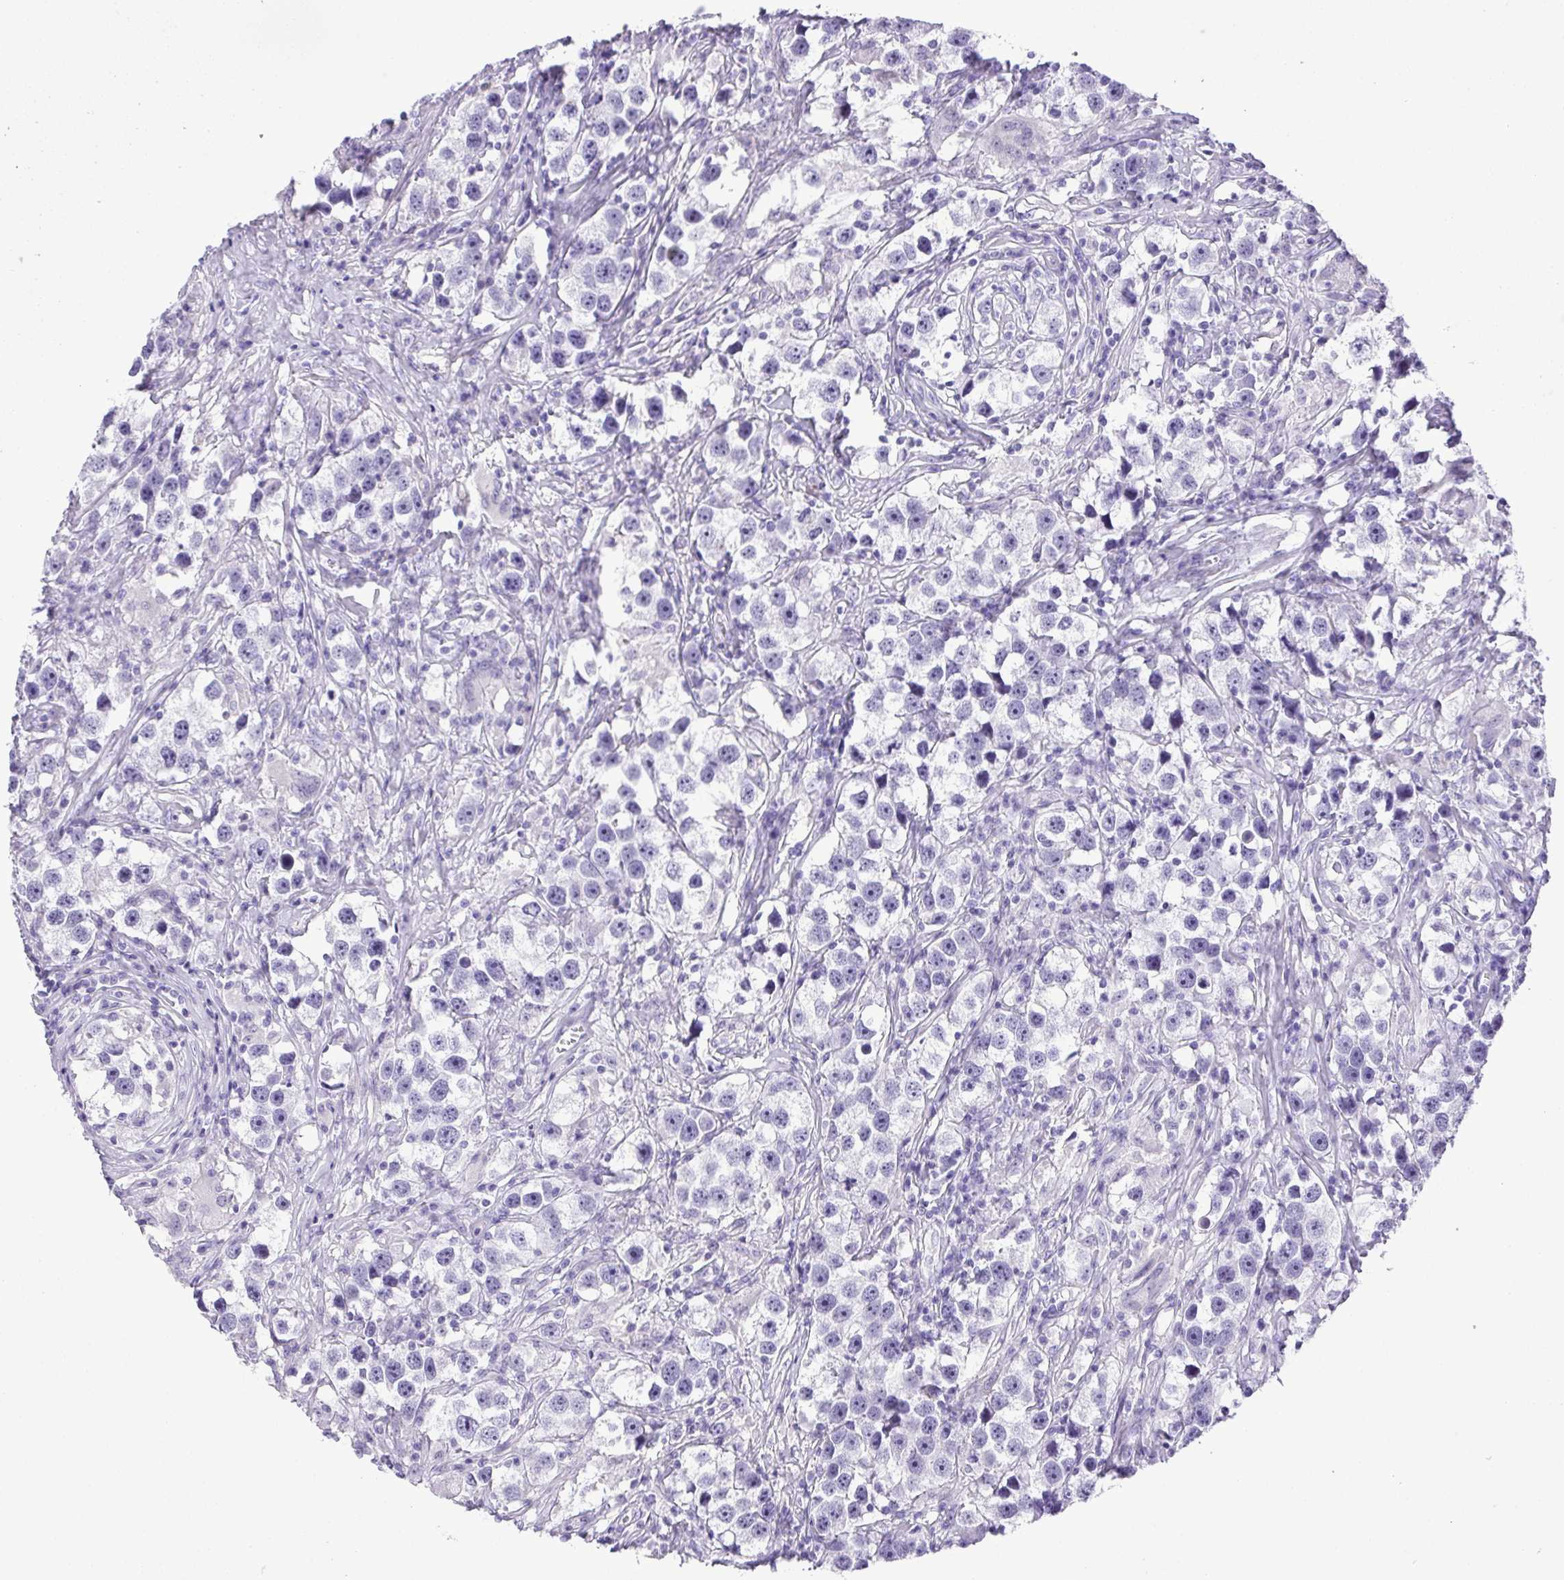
{"staining": {"intensity": "negative", "quantity": "none", "location": "none"}, "tissue": "testis cancer", "cell_type": "Tumor cells", "image_type": "cancer", "snomed": [{"axis": "morphology", "description": "Seminoma, NOS"}, {"axis": "topography", "description": "Testis"}], "caption": "Tumor cells are negative for brown protein staining in testis cancer (seminoma).", "gene": "CDSN", "patient": {"sex": "male", "age": 49}}